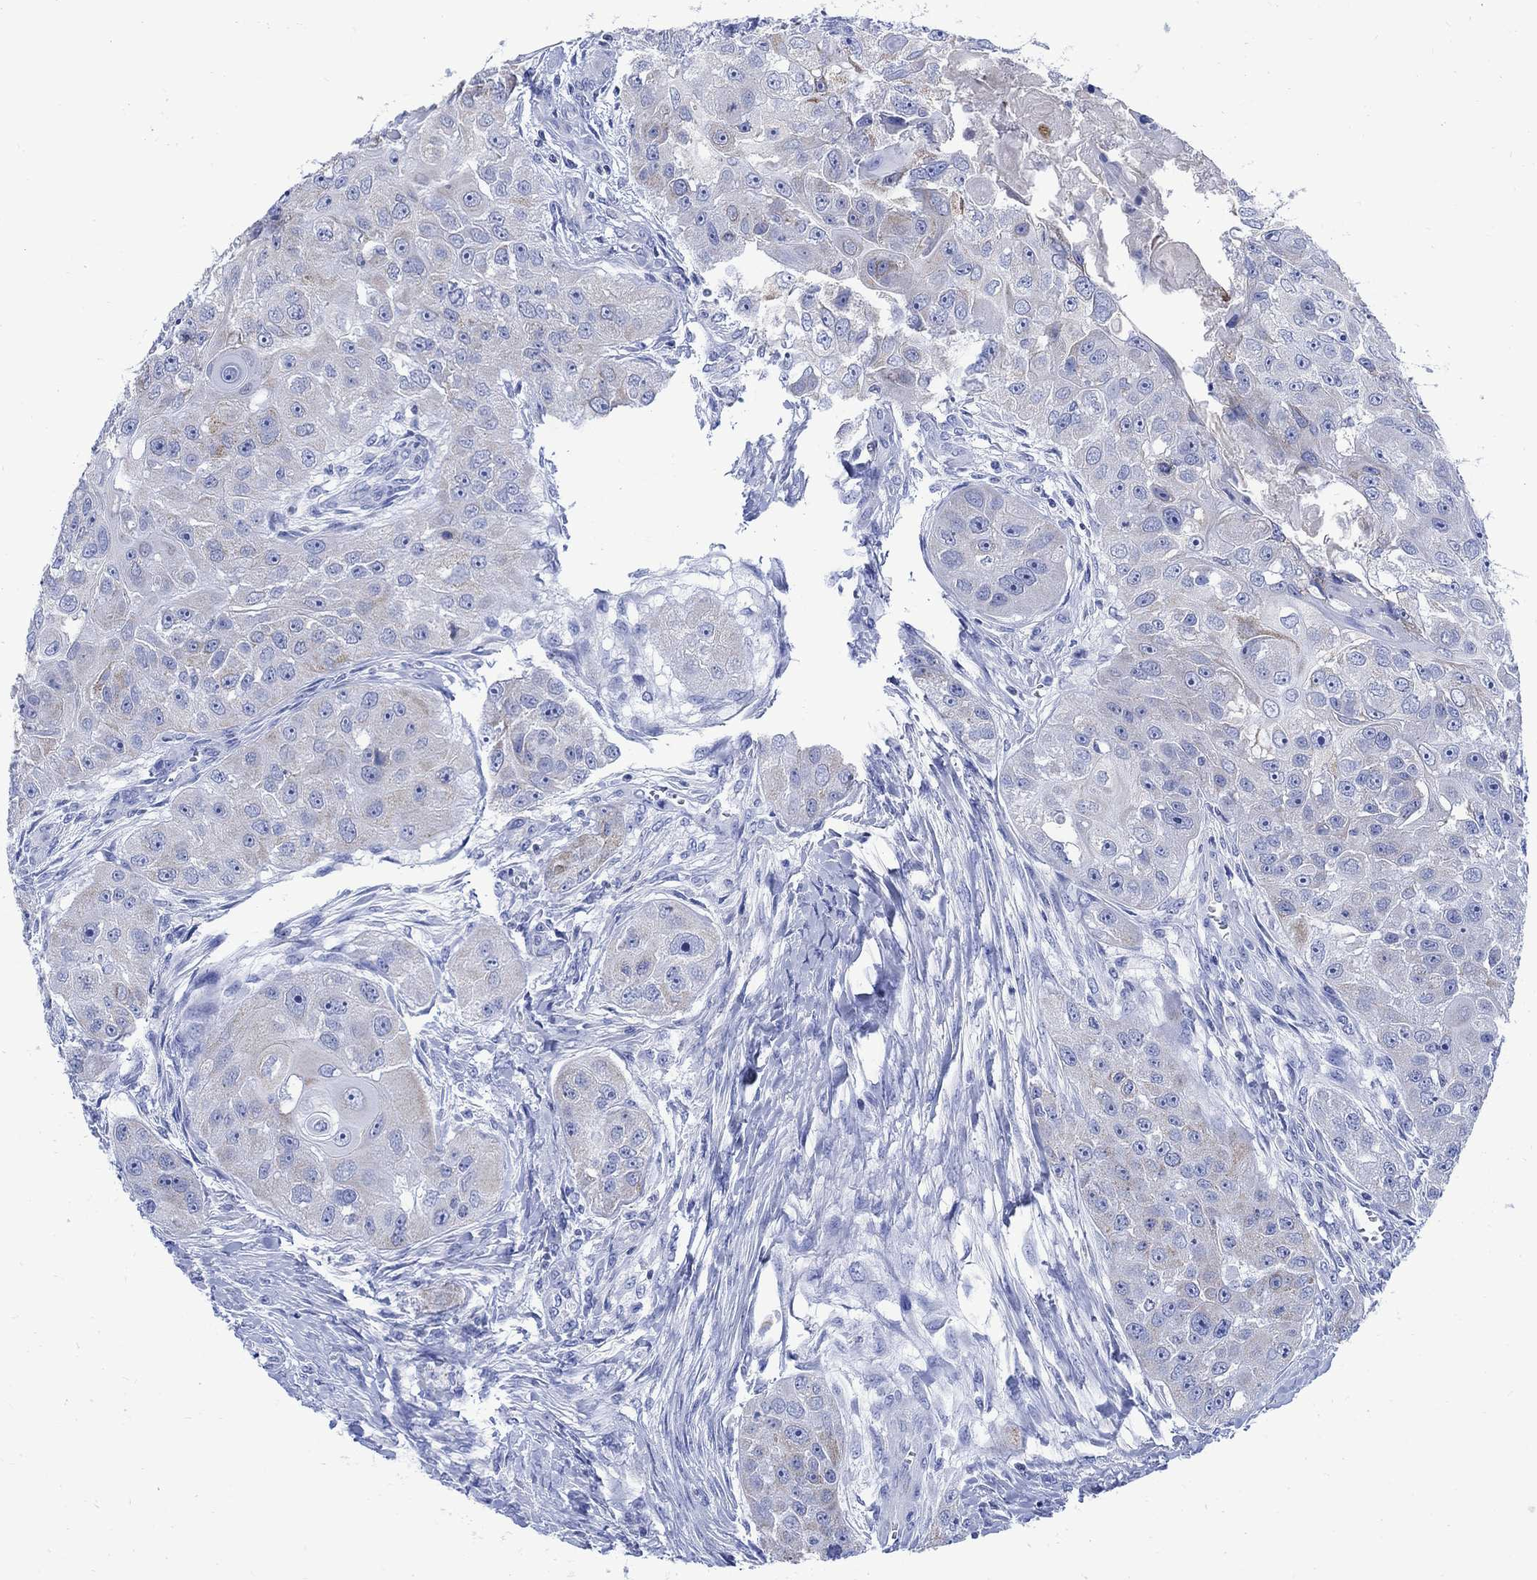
{"staining": {"intensity": "weak", "quantity": "<25%", "location": "cytoplasmic/membranous"}, "tissue": "head and neck cancer", "cell_type": "Tumor cells", "image_type": "cancer", "snomed": [{"axis": "morphology", "description": "Normal tissue, NOS"}, {"axis": "morphology", "description": "Squamous cell carcinoma, NOS"}, {"axis": "topography", "description": "Skeletal muscle"}, {"axis": "topography", "description": "Head-Neck"}], "caption": "This is an immunohistochemistry (IHC) micrograph of head and neck cancer (squamous cell carcinoma). There is no staining in tumor cells.", "gene": "CPLX2", "patient": {"sex": "male", "age": 51}}